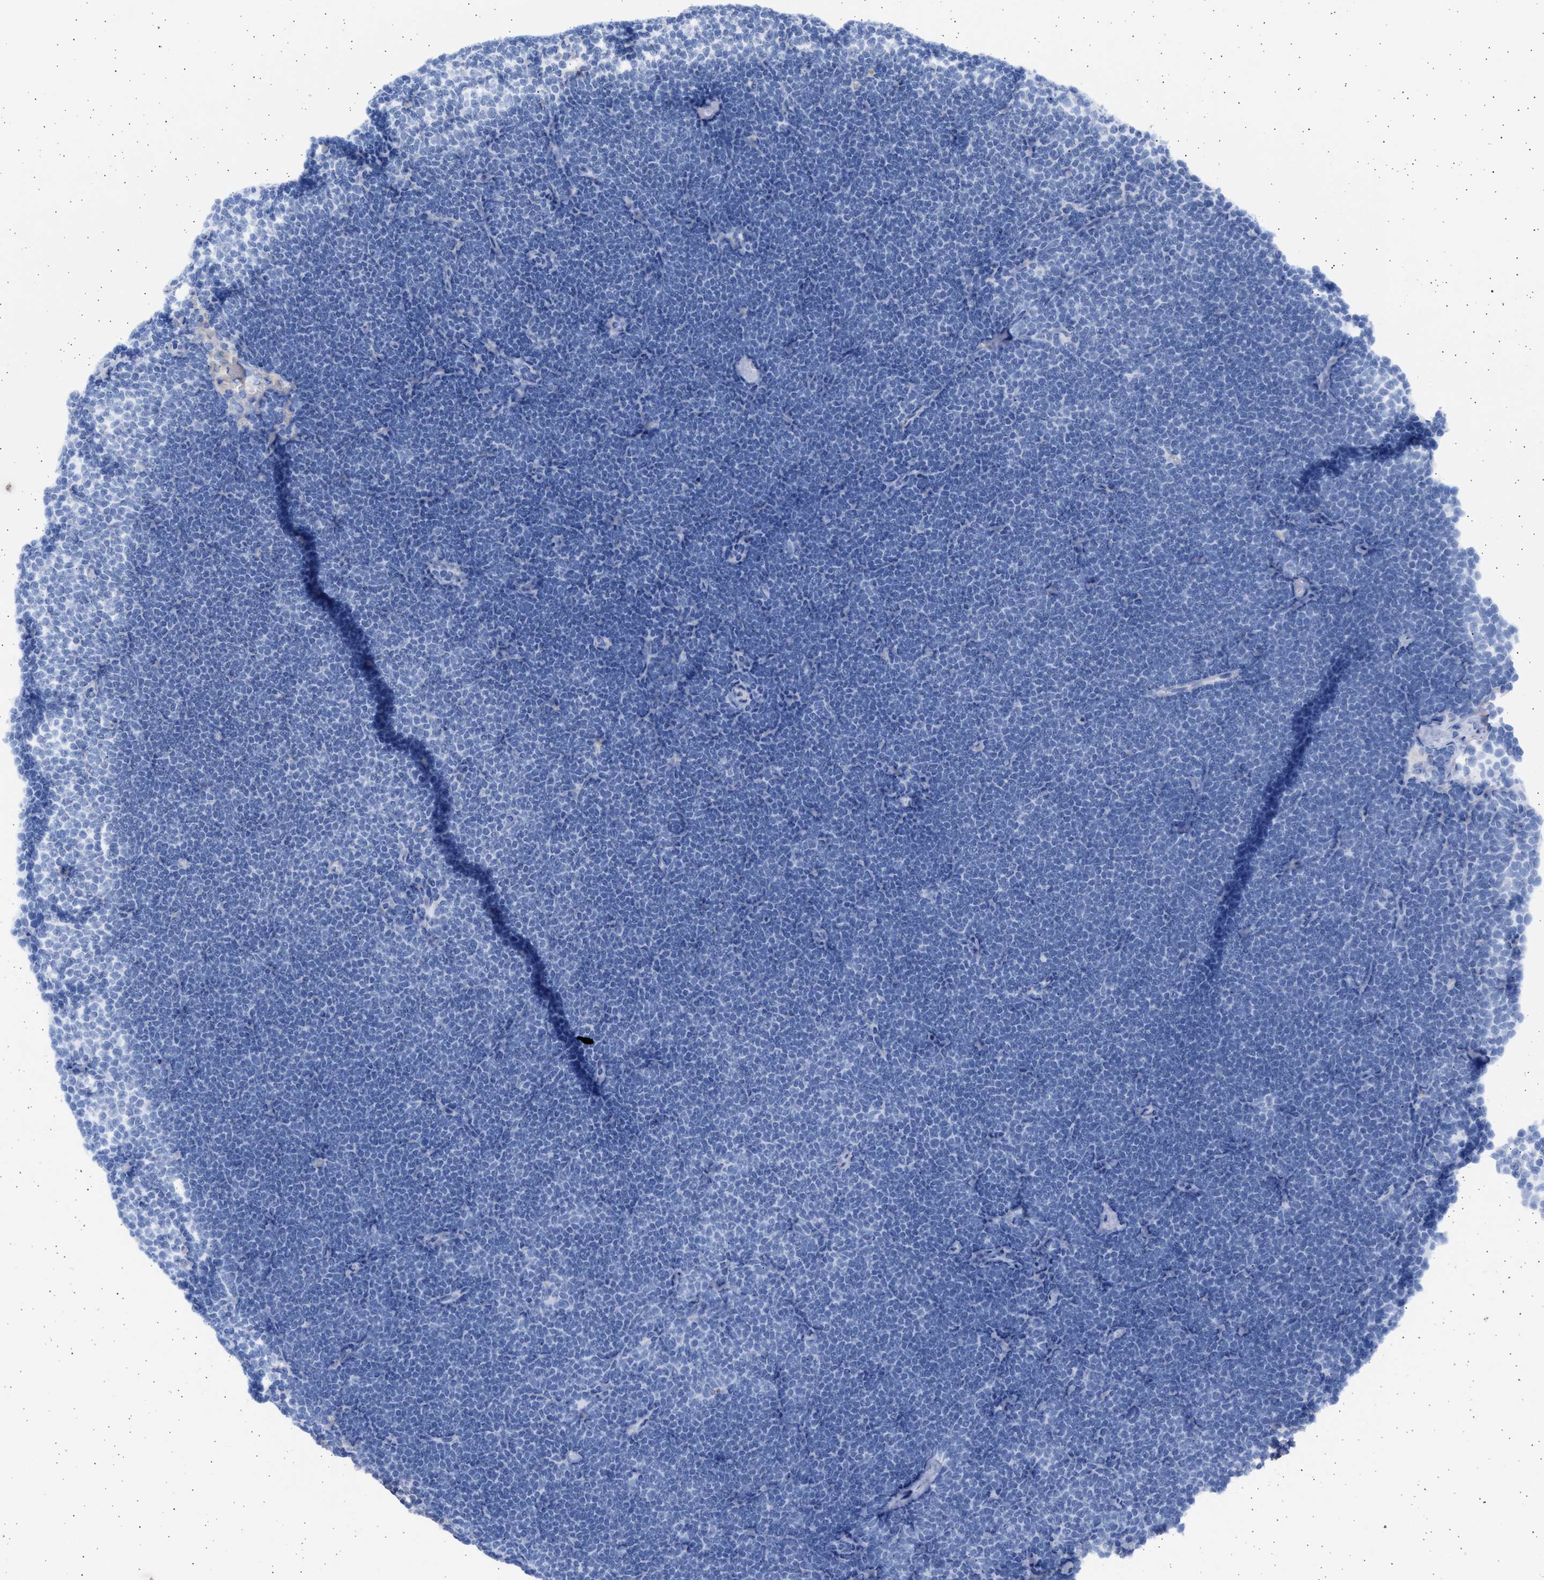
{"staining": {"intensity": "negative", "quantity": "none", "location": "none"}, "tissue": "lymphoma", "cell_type": "Tumor cells", "image_type": "cancer", "snomed": [{"axis": "morphology", "description": "Malignant lymphoma, non-Hodgkin's type, Low grade"}, {"axis": "topography", "description": "Lymph node"}], "caption": "Immunohistochemistry photomicrograph of lymphoma stained for a protein (brown), which shows no positivity in tumor cells. (DAB IHC visualized using brightfield microscopy, high magnification).", "gene": "NBR1", "patient": {"sex": "female", "age": 53}}